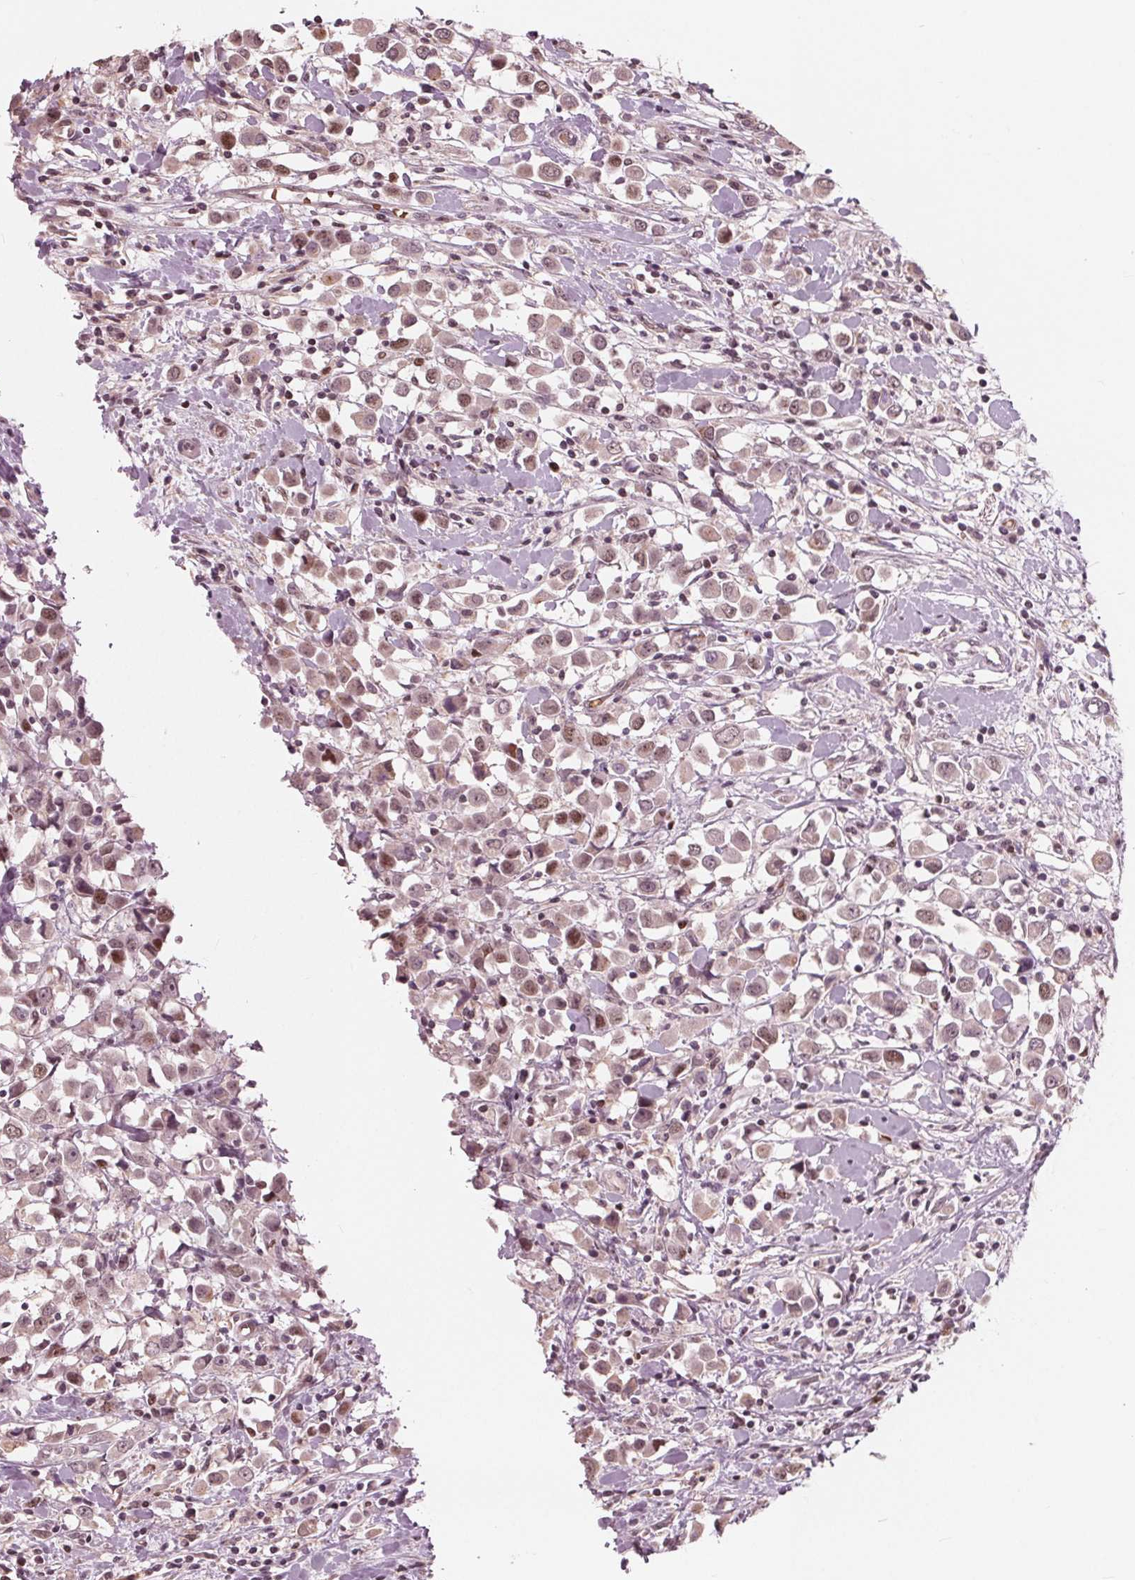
{"staining": {"intensity": "weak", "quantity": ">75%", "location": "cytoplasmic/membranous,nuclear"}, "tissue": "breast cancer", "cell_type": "Tumor cells", "image_type": "cancer", "snomed": [{"axis": "morphology", "description": "Duct carcinoma"}, {"axis": "topography", "description": "Breast"}], "caption": "A high-resolution photomicrograph shows IHC staining of breast cancer (intraductal carcinoma), which shows weak cytoplasmic/membranous and nuclear positivity in about >75% of tumor cells. (DAB IHC with brightfield microscopy, high magnification).", "gene": "HIRIP3", "patient": {"sex": "female", "age": 61}}